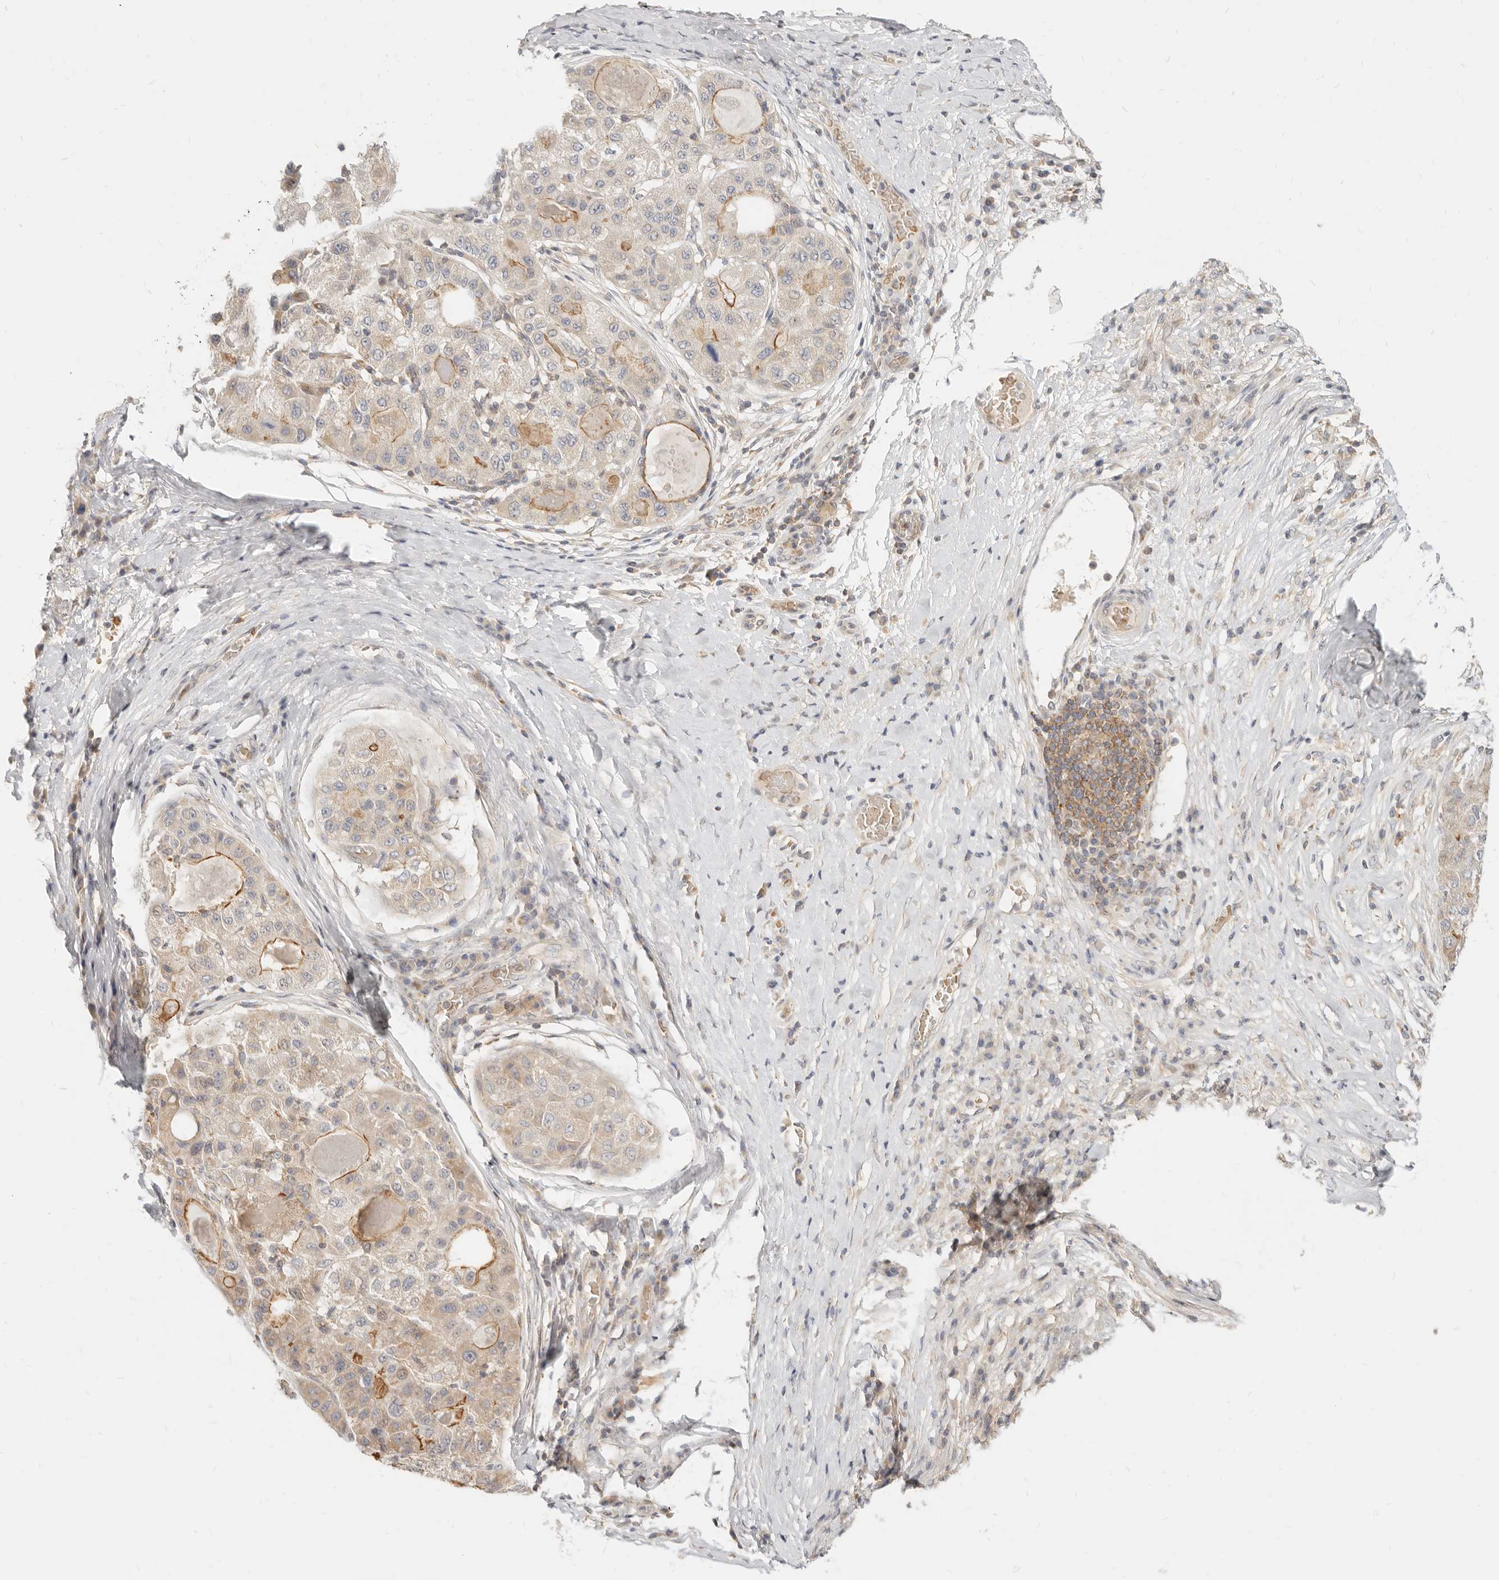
{"staining": {"intensity": "moderate", "quantity": "<25%", "location": "cytoplasmic/membranous"}, "tissue": "liver cancer", "cell_type": "Tumor cells", "image_type": "cancer", "snomed": [{"axis": "morphology", "description": "Carcinoma, Hepatocellular, NOS"}, {"axis": "topography", "description": "Liver"}], "caption": "The immunohistochemical stain labels moderate cytoplasmic/membranous staining in tumor cells of liver hepatocellular carcinoma tissue.", "gene": "LTB4R2", "patient": {"sex": "male", "age": 80}}